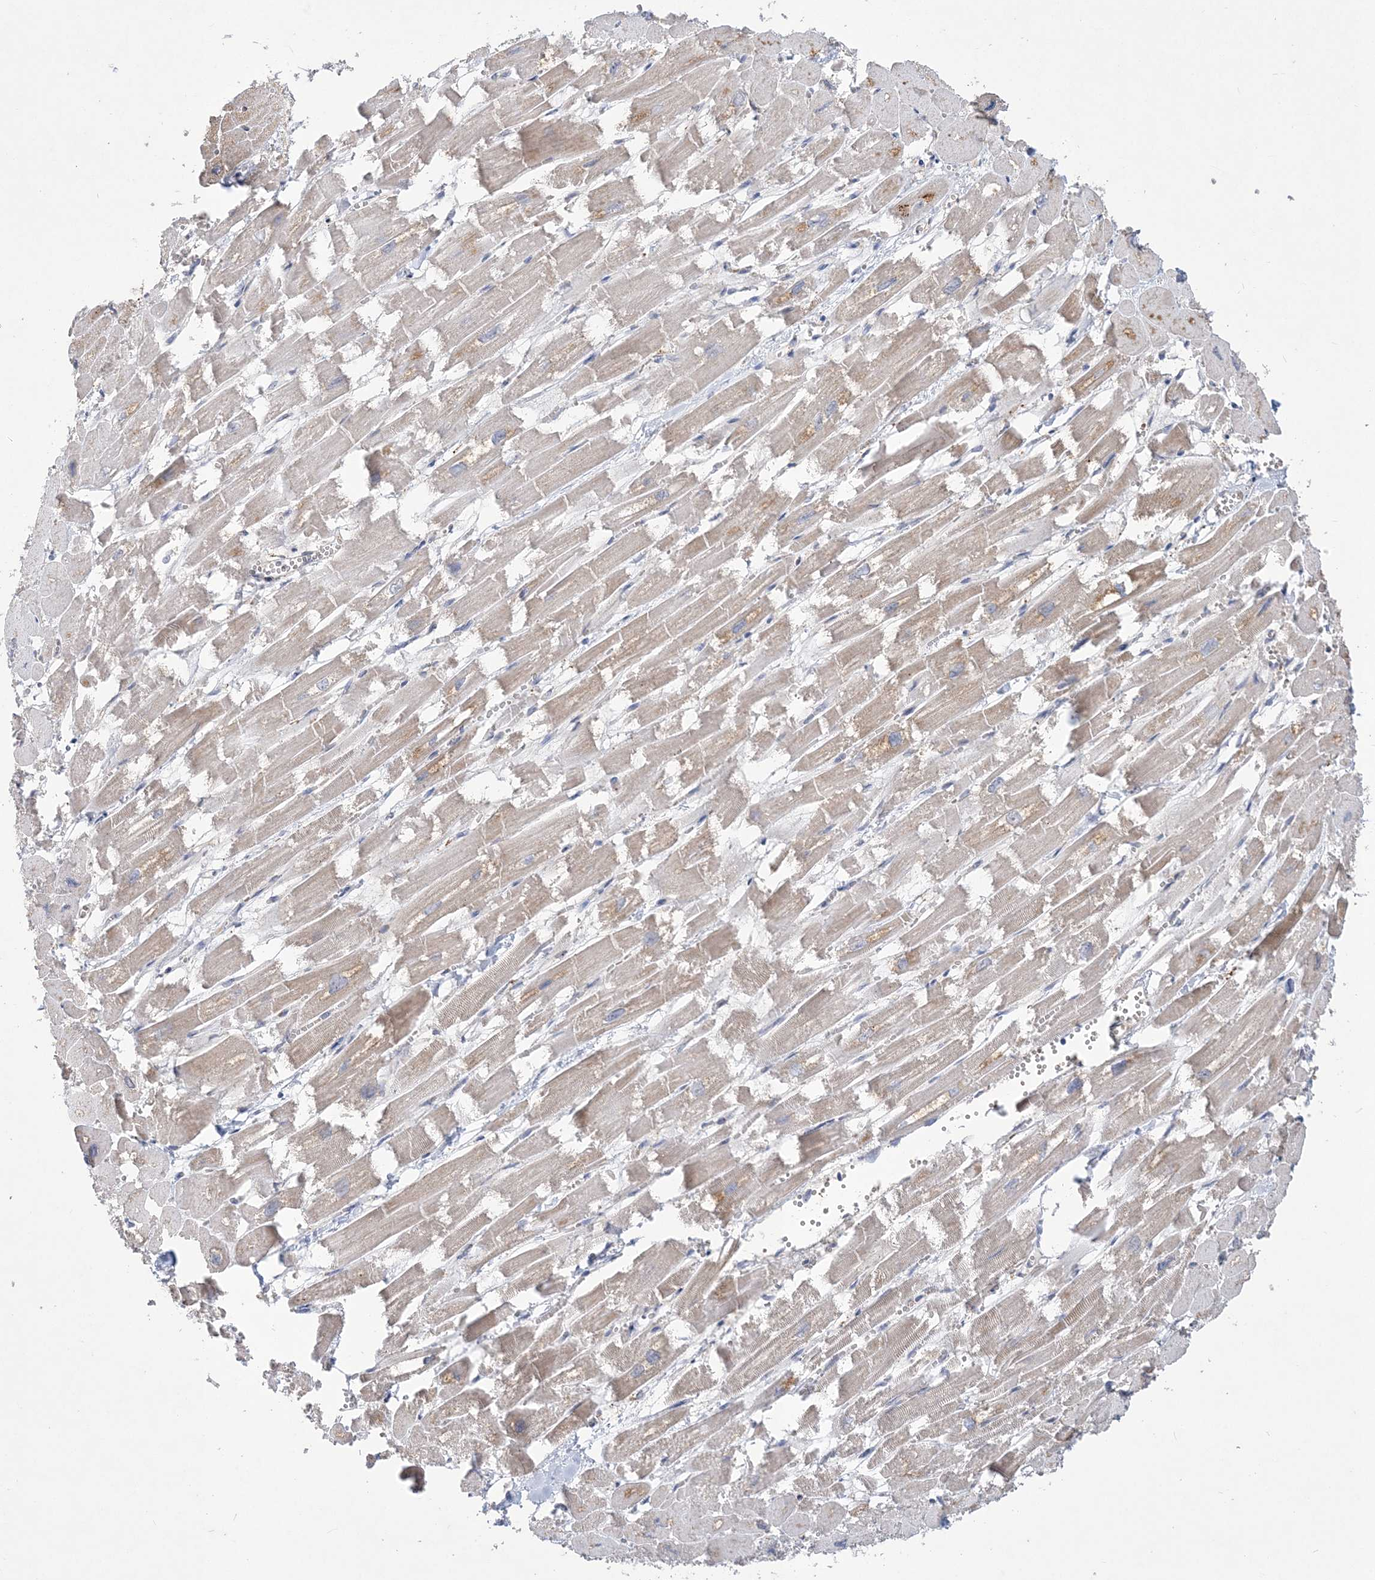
{"staining": {"intensity": "moderate", "quantity": "<25%", "location": "cytoplasmic/membranous"}, "tissue": "heart muscle", "cell_type": "Cardiomyocytes", "image_type": "normal", "snomed": [{"axis": "morphology", "description": "Normal tissue, NOS"}, {"axis": "topography", "description": "Heart"}], "caption": "Cardiomyocytes exhibit low levels of moderate cytoplasmic/membranous positivity in about <25% of cells in benign human heart muscle.", "gene": "TSPEAR", "patient": {"sex": "male", "age": 54}}